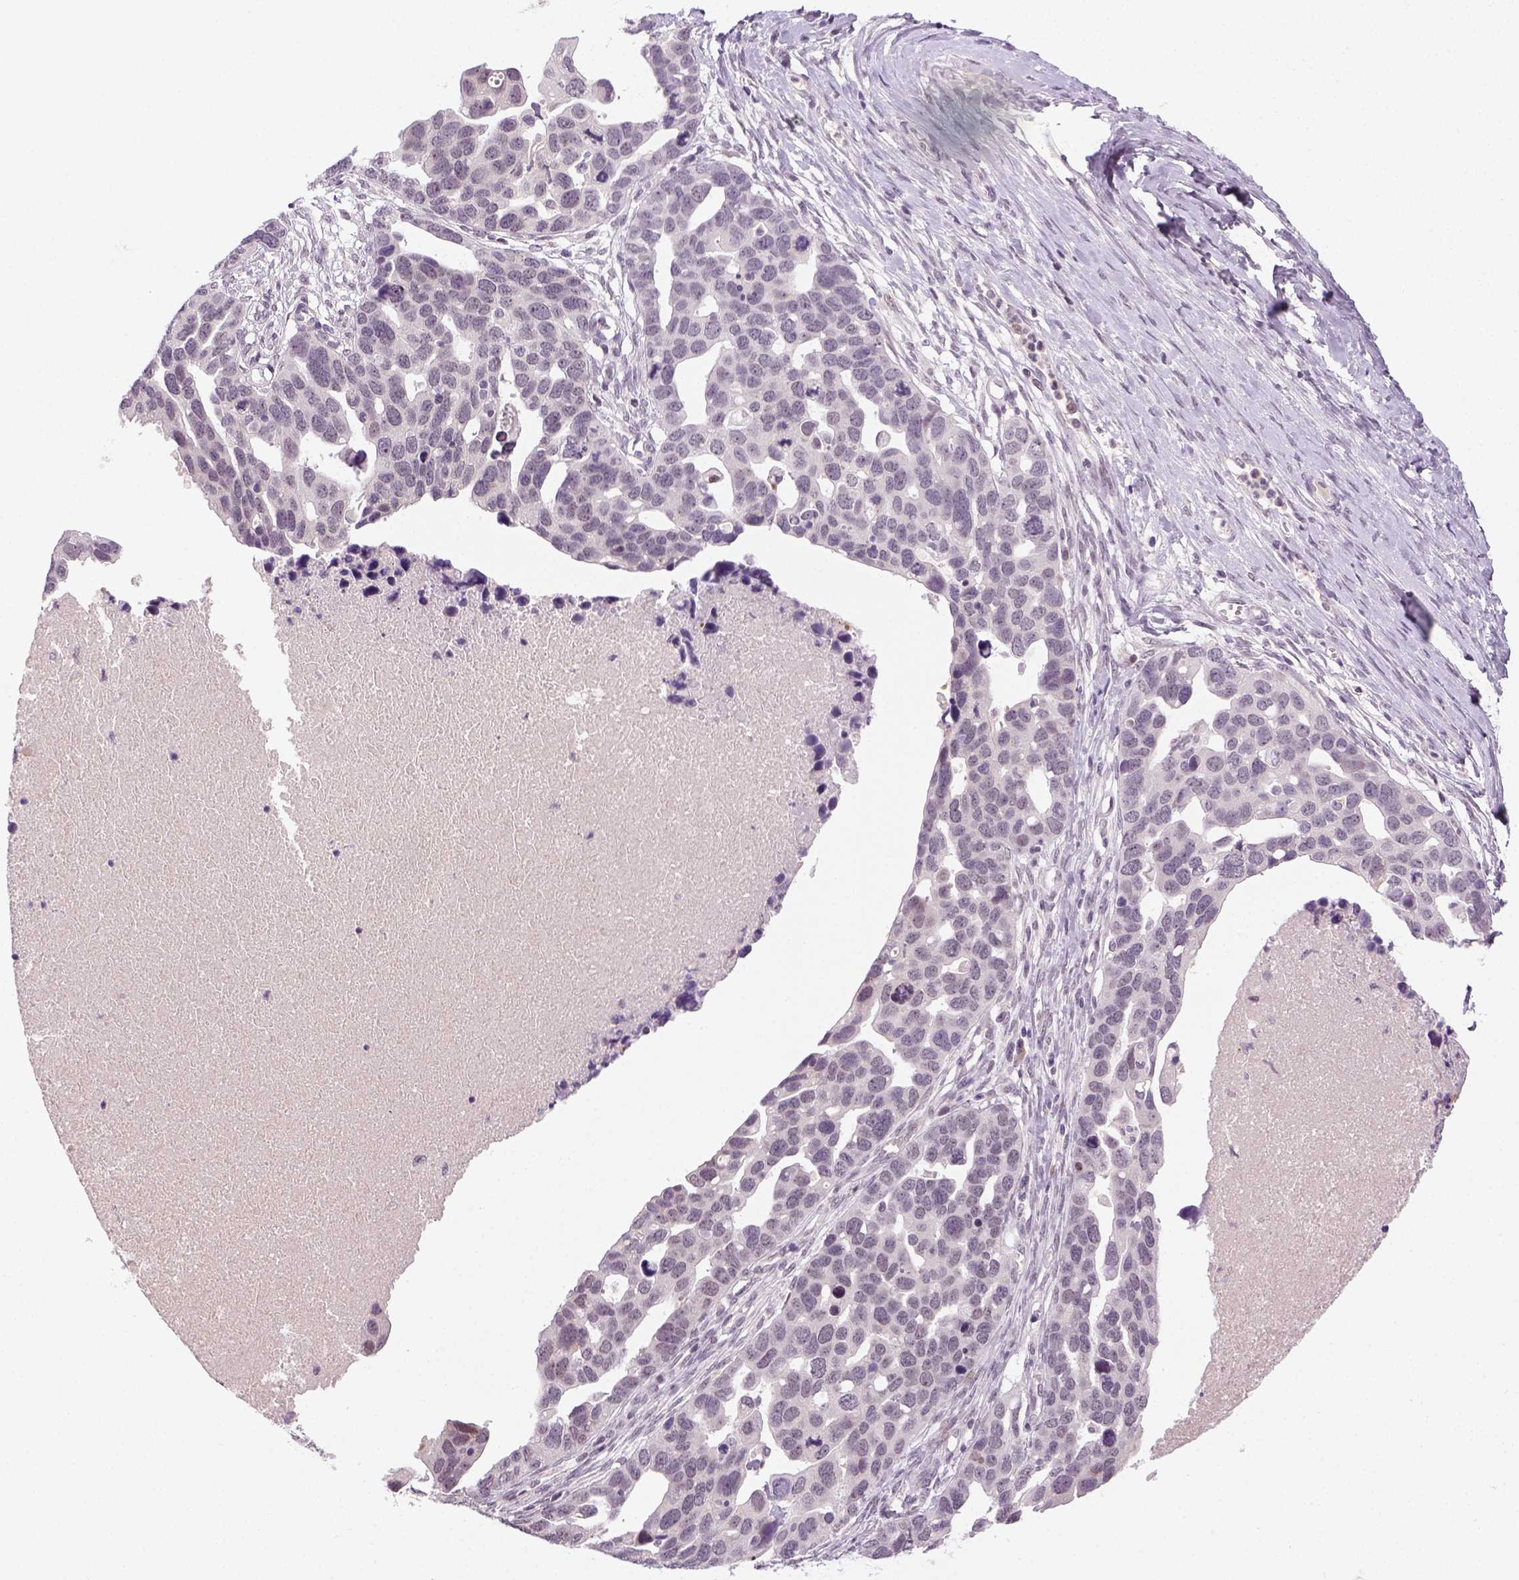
{"staining": {"intensity": "negative", "quantity": "none", "location": "none"}, "tissue": "ovarian cancer", "cell_type": "Tumor cells", "image_type": "cancer", "snomed": [{"axis": "morphology", "description": "Cystadenocarcinoma, serous, NOS"}, {"axis": "topography", "description": "Ovary"}], "caption": "There is no significant positivity in tumor cells of serous cystadenocarcinoma (ovarian).", "gene": "MAGEB3", "patient": {"sex": "female", "age": 54}}